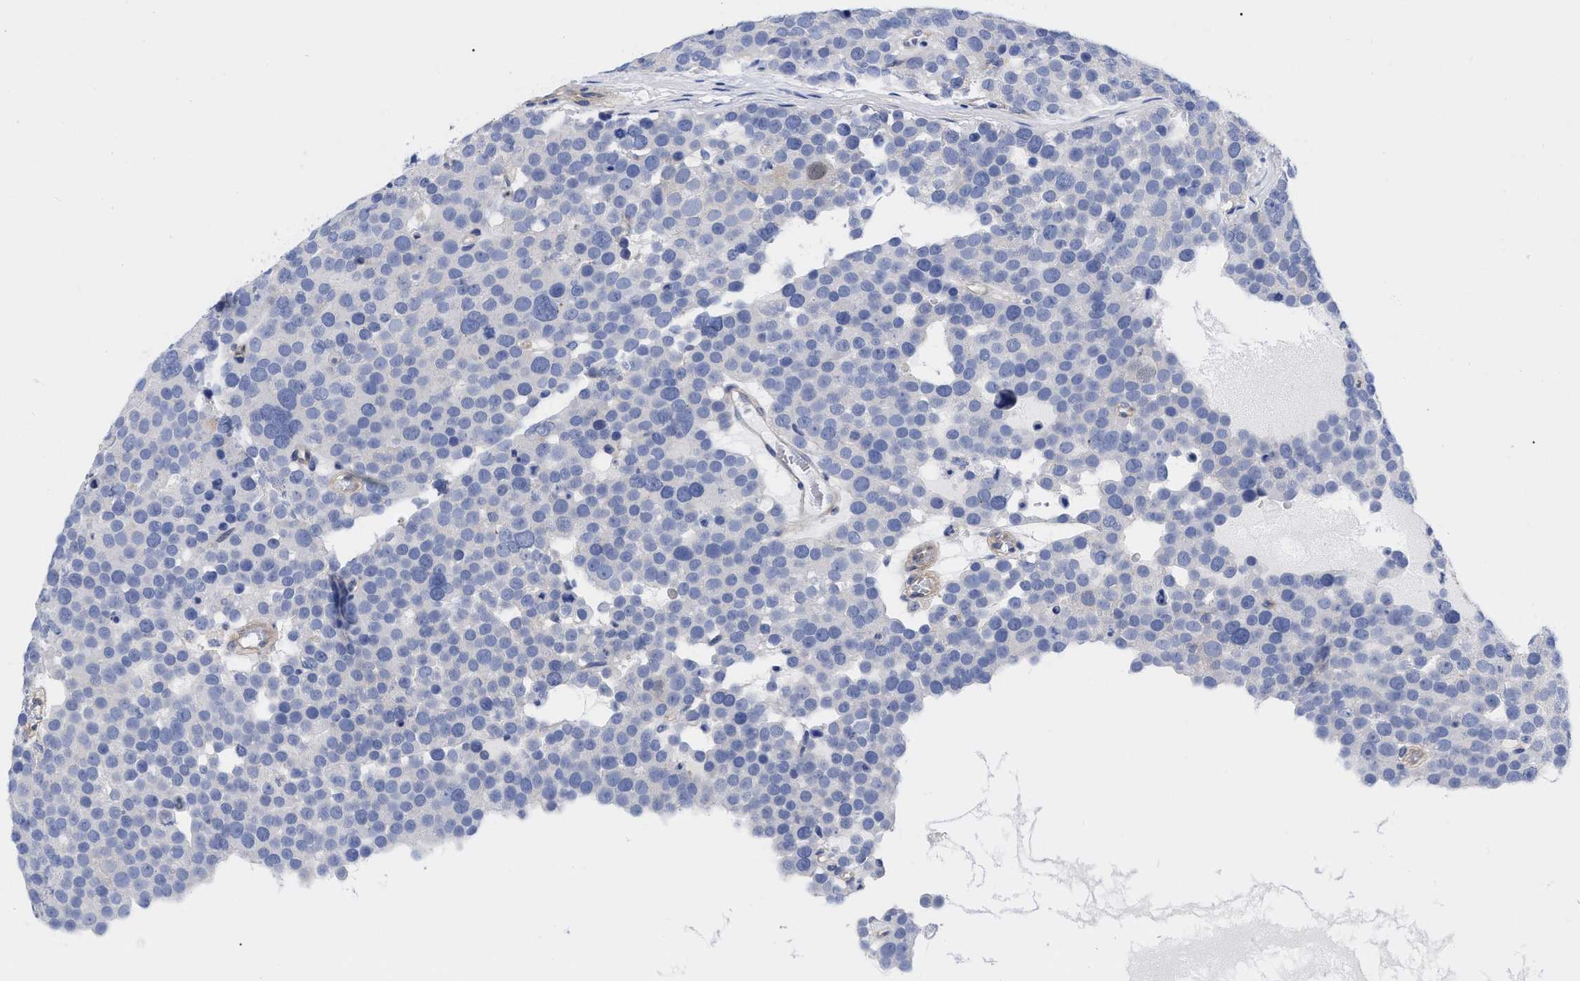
{"staining": {"intensity": "negative", "quantity": "none", "location": "none"}, "tissue": "testis cancer", "cell_type": "Tumor cells", "image_type": "cancer", "snomed": [{"axis": "morphology", "description": "Seminoma, NOS"}, {"axis": "topography", "description": "Testis"}], "caption": "IHC histopathology image of neoplastic tissue: testis seminoma stained with DAB exhibits no significant protein expression in tumor cells.", "gene": "IRAG2", "patient": {"sex": "male", "age": 71}}